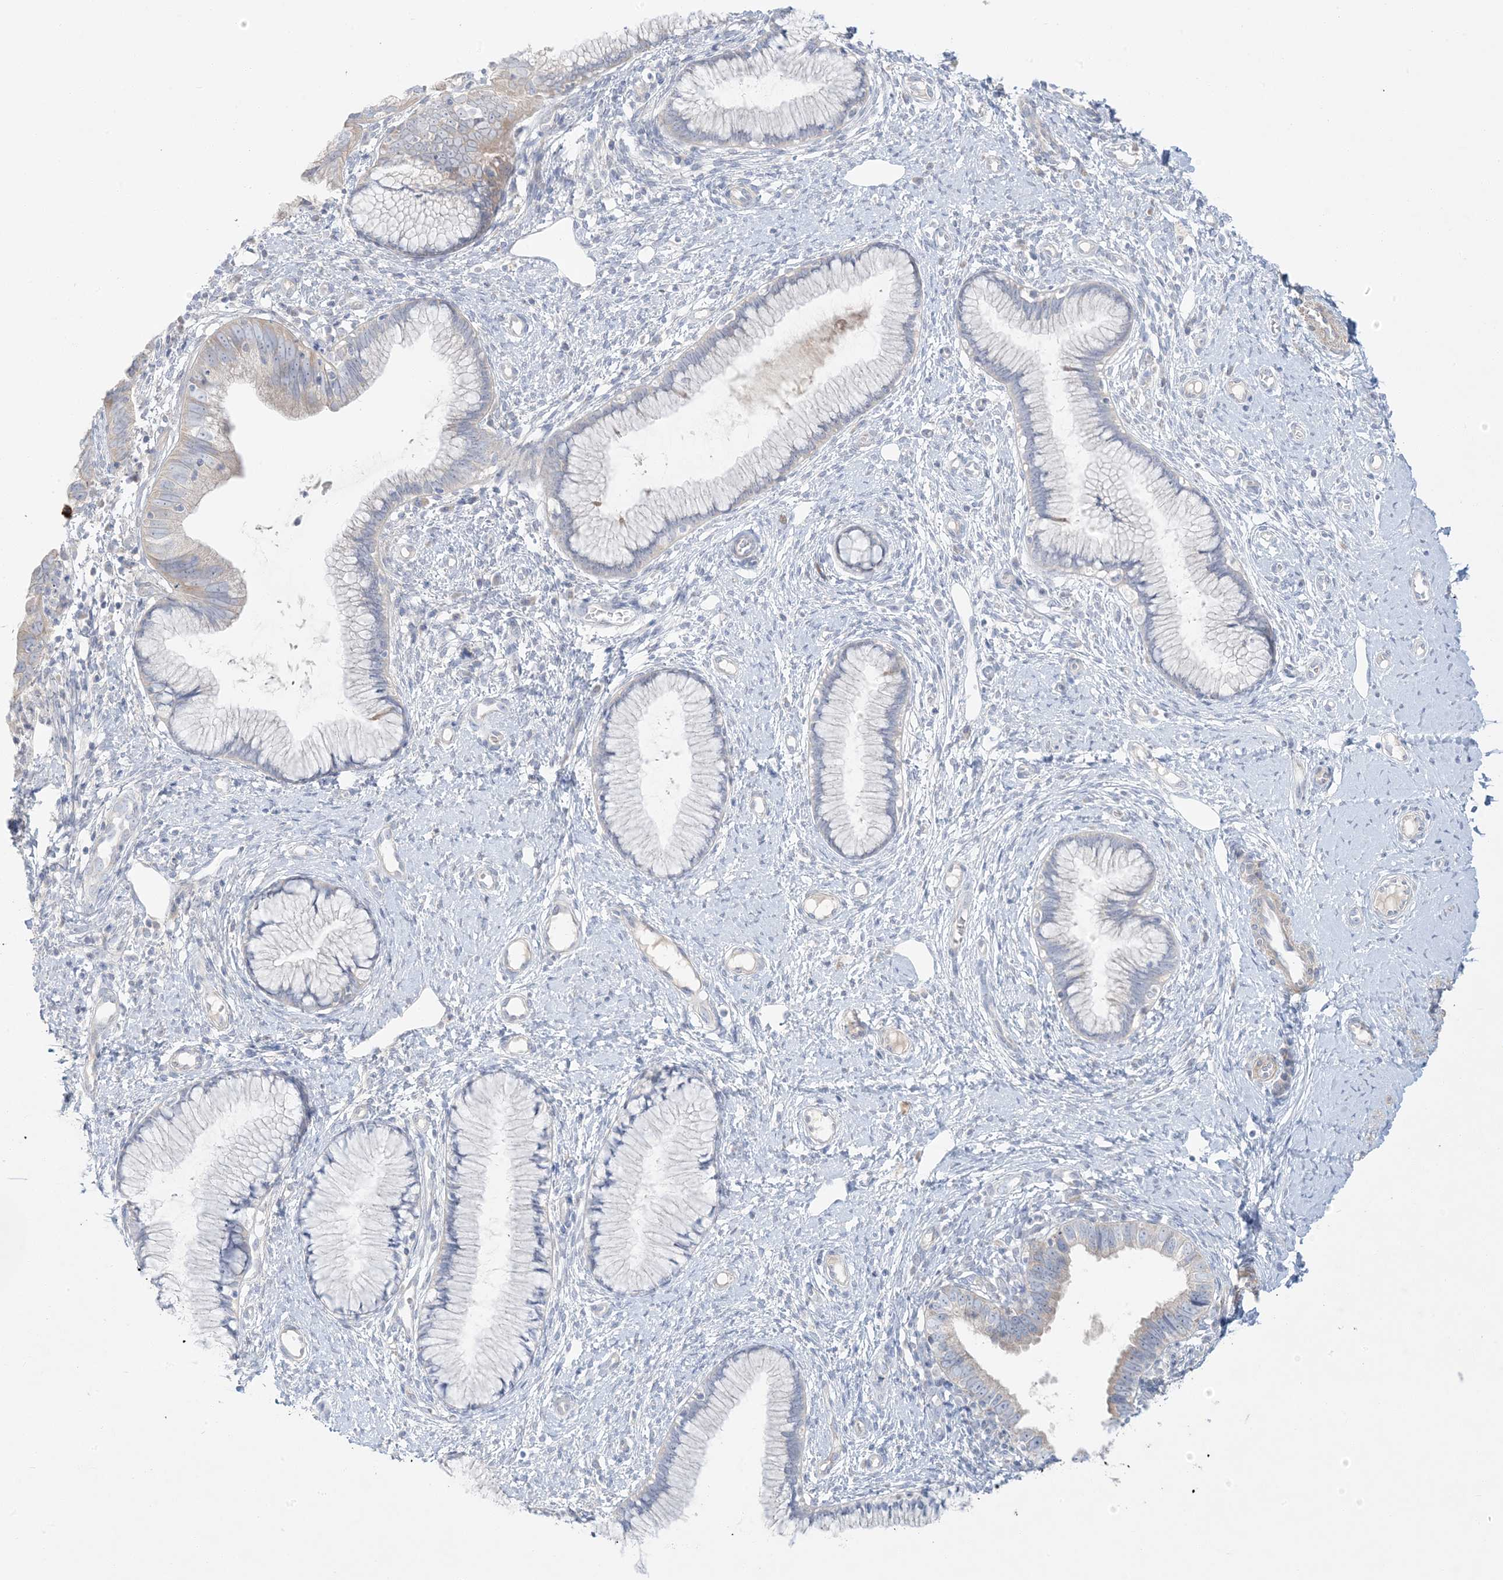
{"staining": {"intensity": "negative", "quantity": "none", "location": "none"}, "tissue": "cervical cancer", "cell_type": "Tumor cells", "image_type": "cancer", "snomed": [{"axis": "morphology", "description": "Adenocarcinoma, NOS"}, {"axis": "topography", "description": "Cervix"}], "caption": "Immunohistochemistry (IHC) photomicrograph of cervical cancer stained for a protein (brown), which exhibits no staining in tumor cells.", "gene": "FAM184A", "patient": {"sex": "female", "age": 36}}